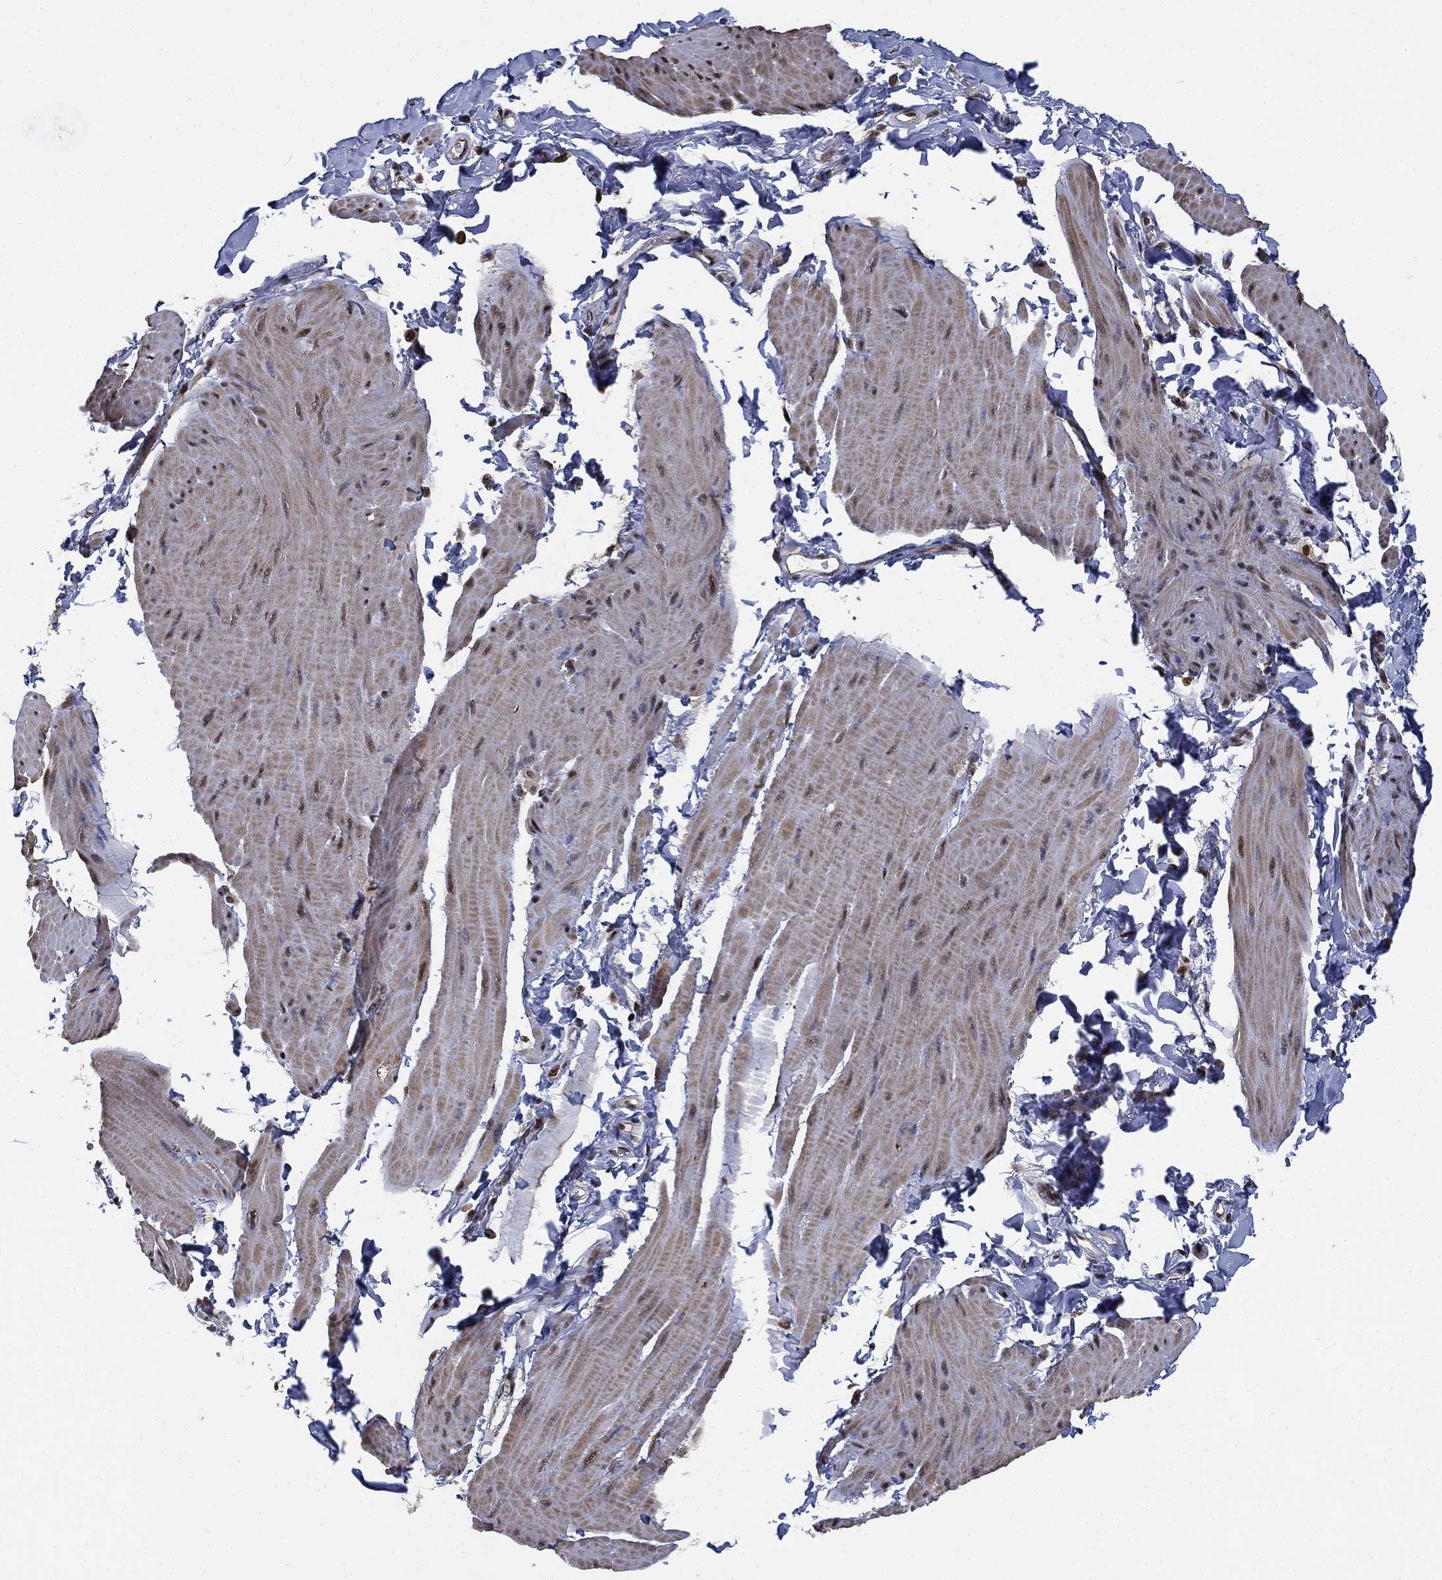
{"staining": {"intensity": "weak", "quantity": "<25%", "location": "cytoplasmic/membranous"}, "tissue": "smooth muscle", "cell_type": "Smooth muscle cells", "image_type": "normal", "snomed": [{"axis": "morphology", "description": "Normal tissue, NOS"}, {"axis": "topography", "description": "Adipose tissue"}, {"axis": "topography", "description": "Smooth muscle"}, {"axis": "topography", "description": "Peripheral nerve tissue"}], "caption": "IHC micrograph of unremarkable smooth muscle: human smooth muscle stained with DAB demonstrates no significant protein positivity in smooth muscle cells.", "gene": "ZSCAN30", "patient": {"sex": "male", "age": 83}}